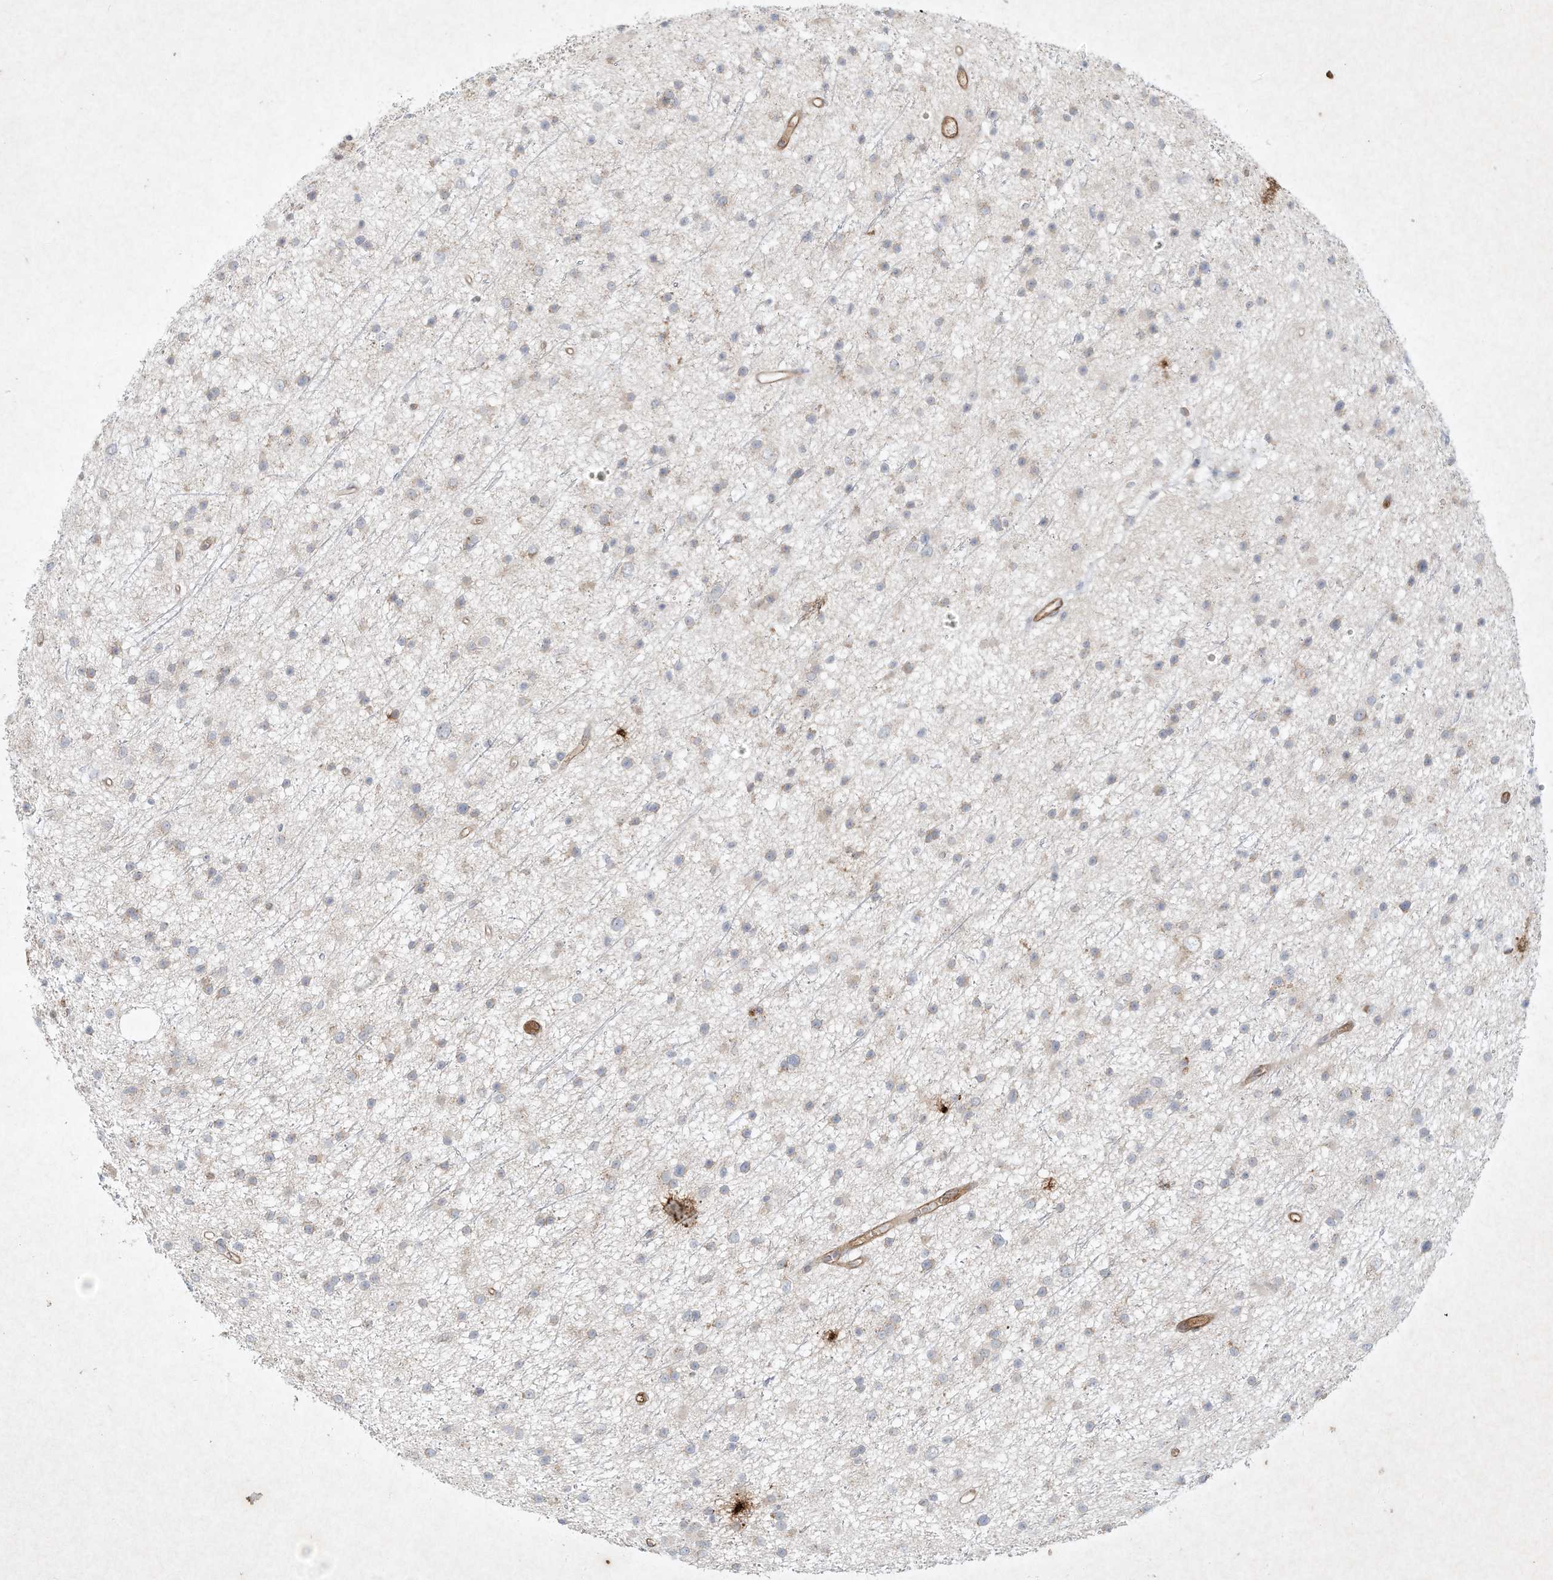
{"staining": {"intensity": "negative", "quantity": "none", "location": "none"}, "tissue": "glioma", "cell_type": "Tumor cells", "image_type": "cancer", "snomed": [{"axis": "morphology", "description": "Glioma, malignant, Low grade"}, {"axis": "topography", "description": "Cerebral cortex"}], "caption": "Human glioma stained for a protein using immunohistochemistry (IHC) exhibits no expression in tumor cells.", "gene": "HTR5A", "patient": {"sex": "female", "age": 39}}